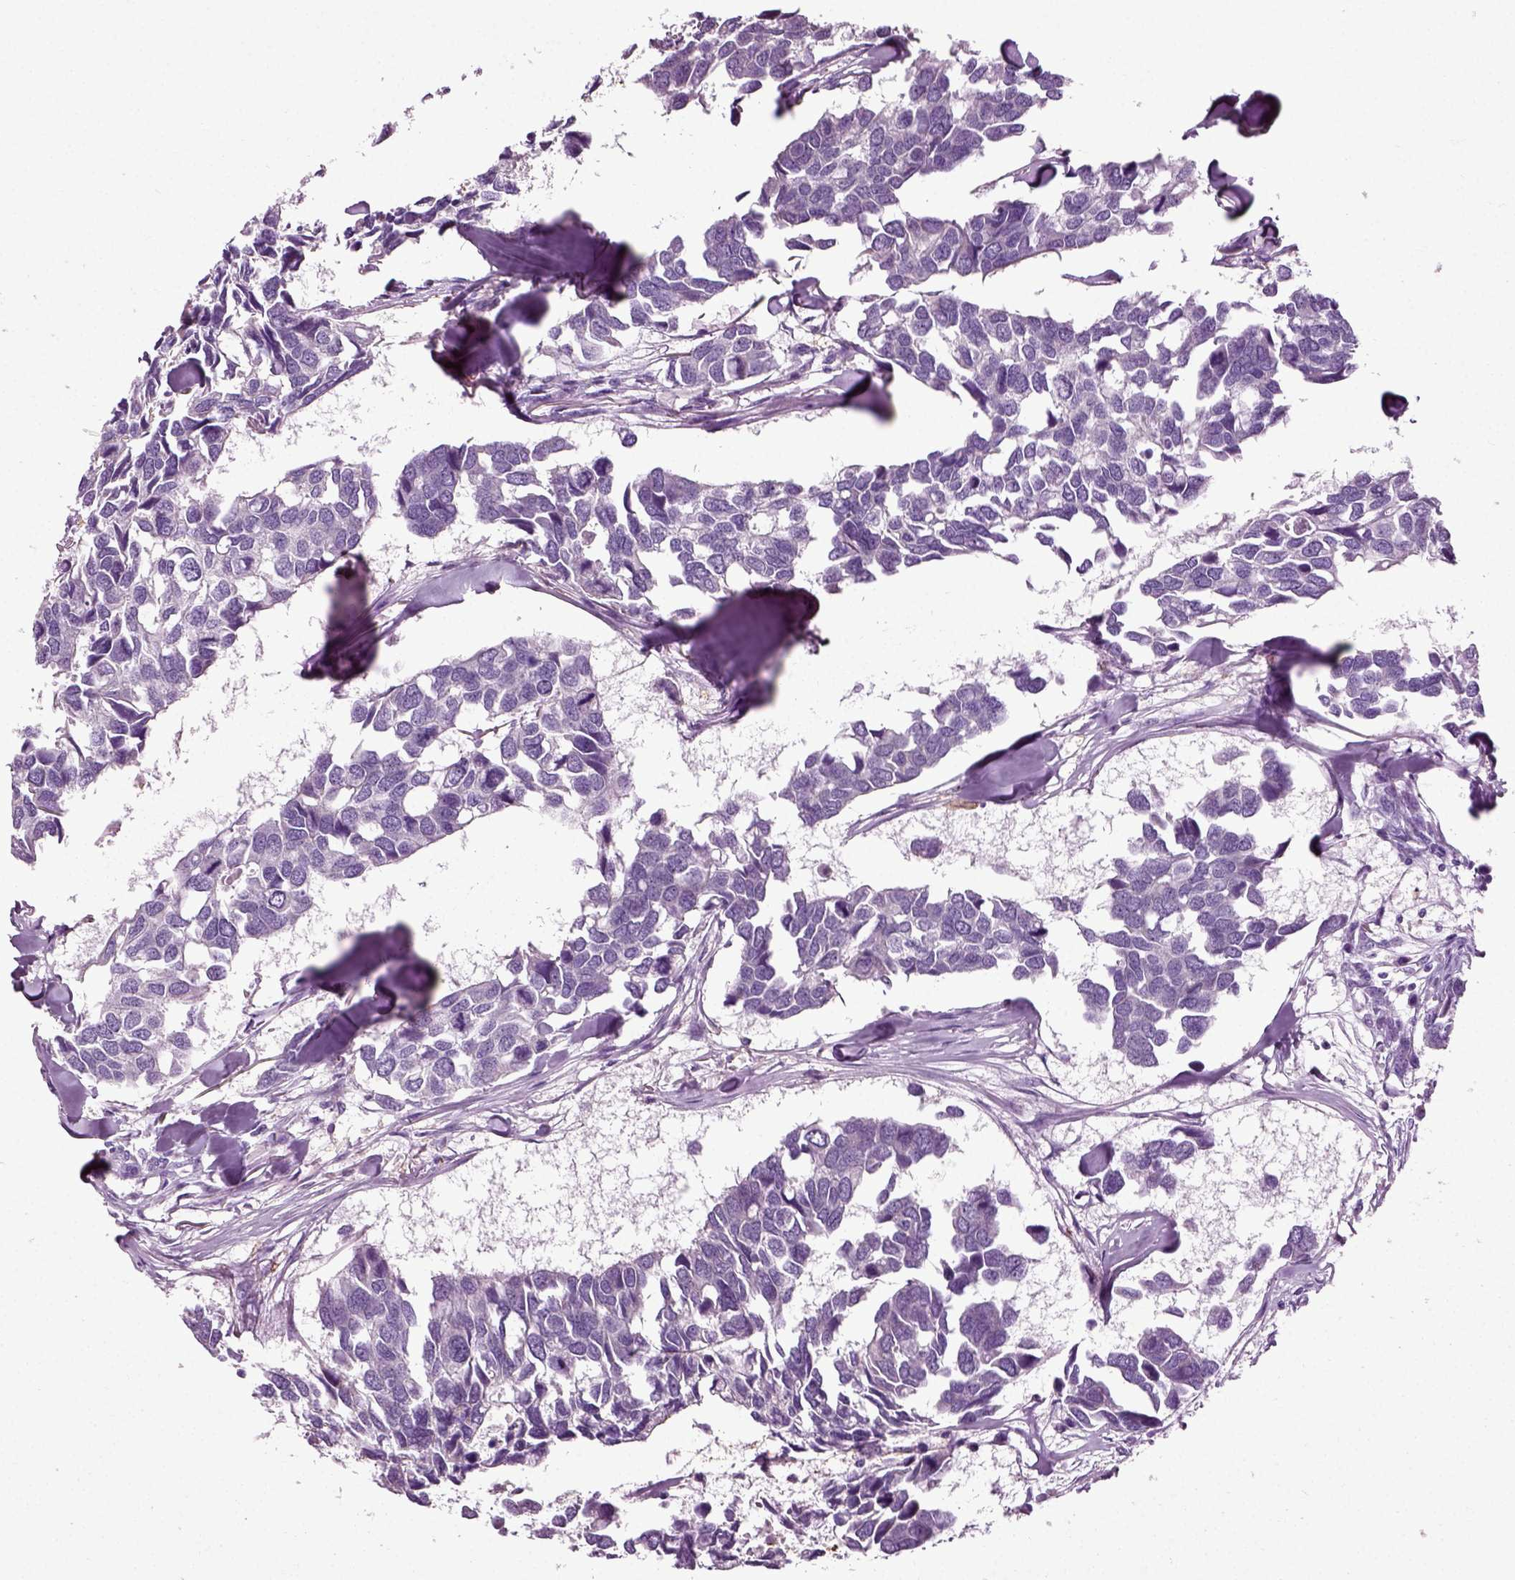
{"staining": {"intensity": "negative", "quantity": "none", "location": "none"}, "tissue": "breast cancer", "cell_type": "Tumor cells", "image_type": "cancer", "snomed": [{"axis": "morphology", "description": "Duct carcinoma"}, {"axis": "topography", "description": "Breast"}], "caption": "Breast intraductal carcinoma was stained to show a protein in brown. There is no significant expression in tumor cells.", "gene": "DNAH10", "patient": {"sex": "female", "age": 83}}